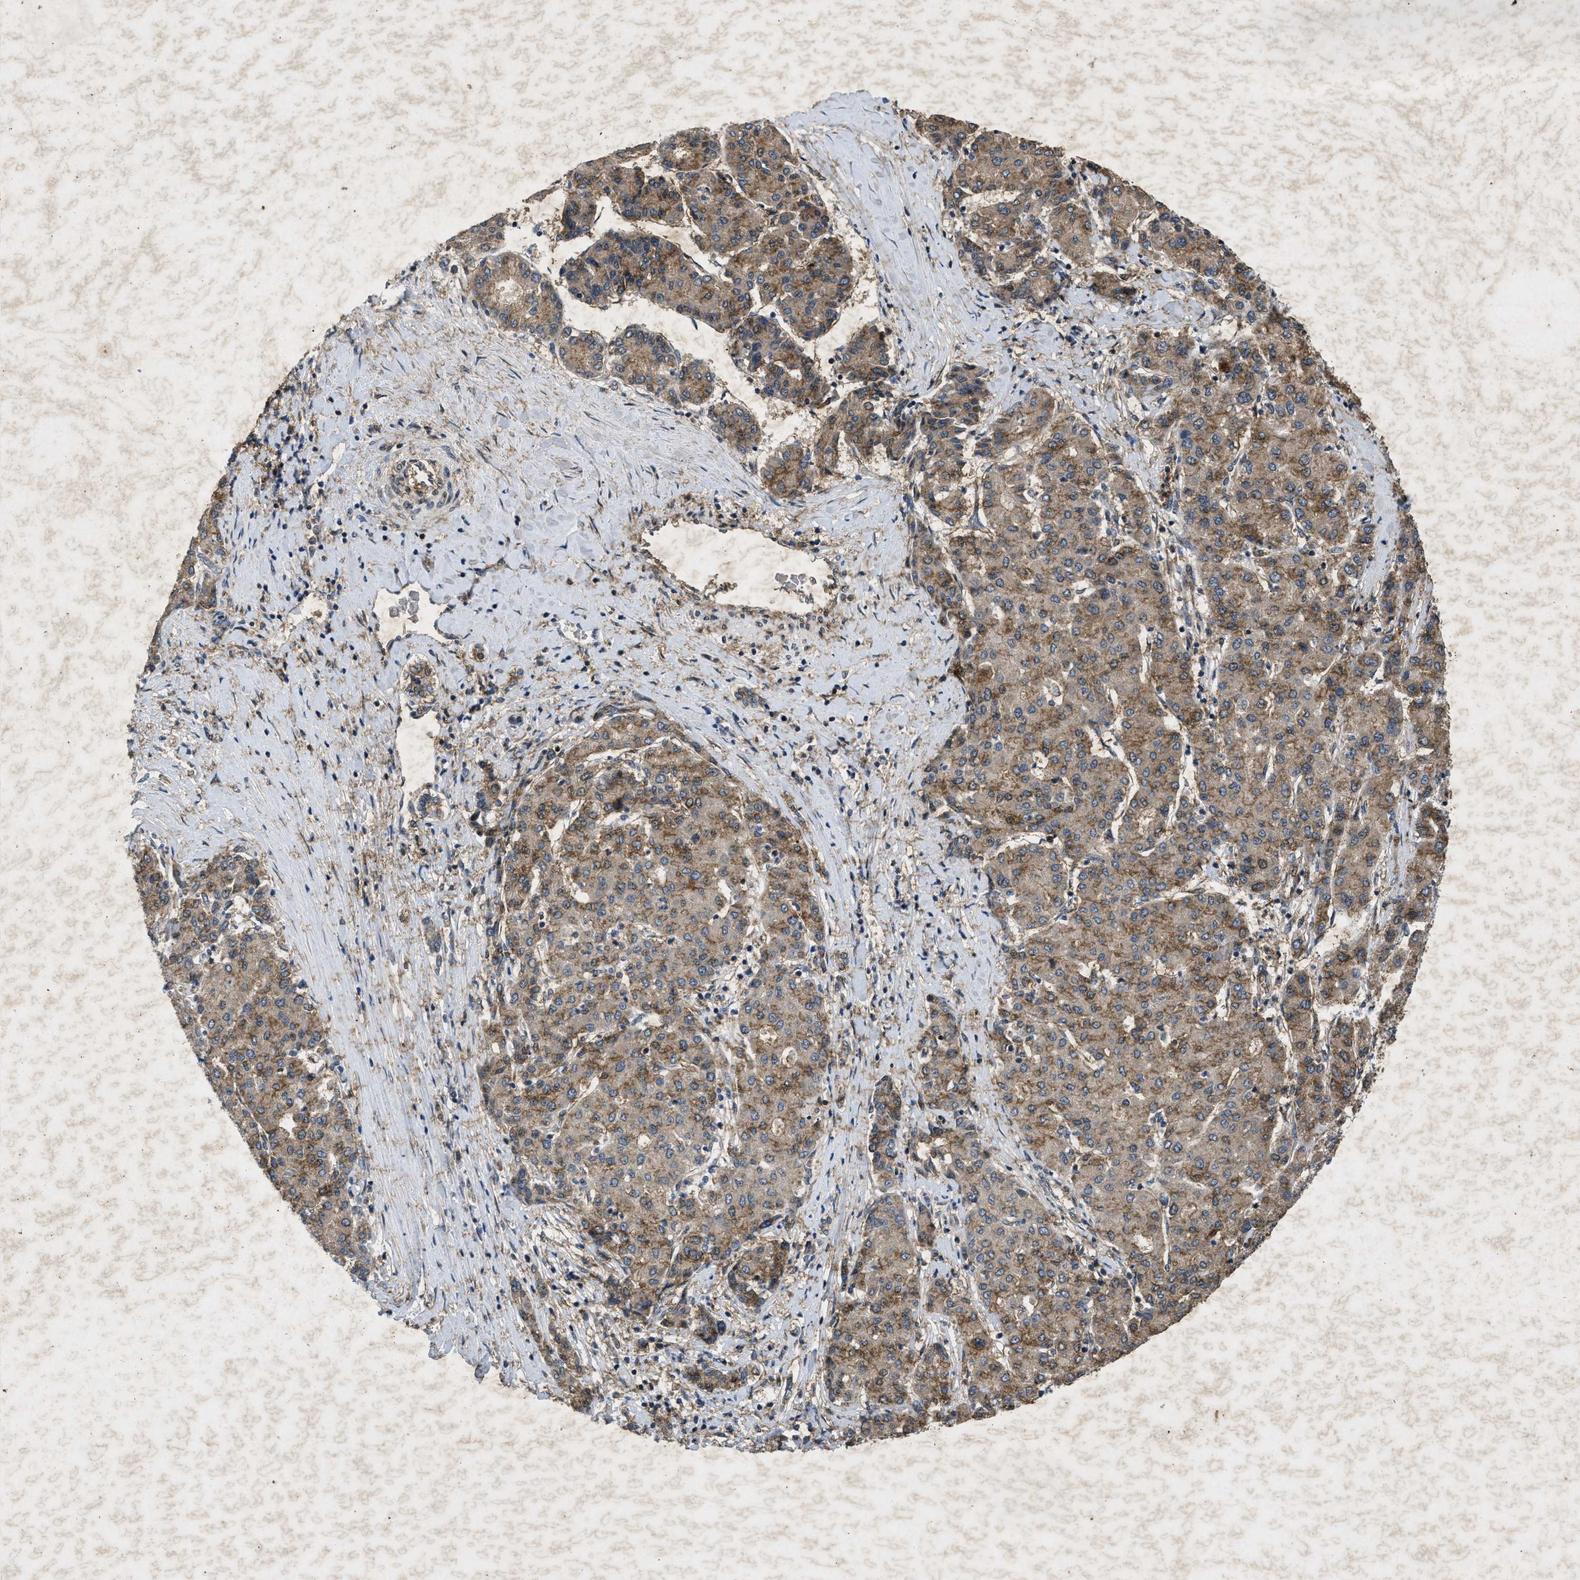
{"staining": {"intensity": "moderate", "quantity": ">75%", "location": "cytoplasmic/membranous"}, "tissue": "liver cancer", "cell_type": "Tumor cells", "image_type": "cancer", "snomed": [{"axis": "morphology", "description": "Carcinoma, Hepatocellular, NOS"}, {"axis": "topography", "description": "Liver"}], "caption": "DAB immunohistochemical staining of human liver cancer reveals moderate cytoplasmic/membranous protein staining in about >75% of tumor cells.", "gene": "PRKG2", "patient": {"sex": "male", "age": 65}}